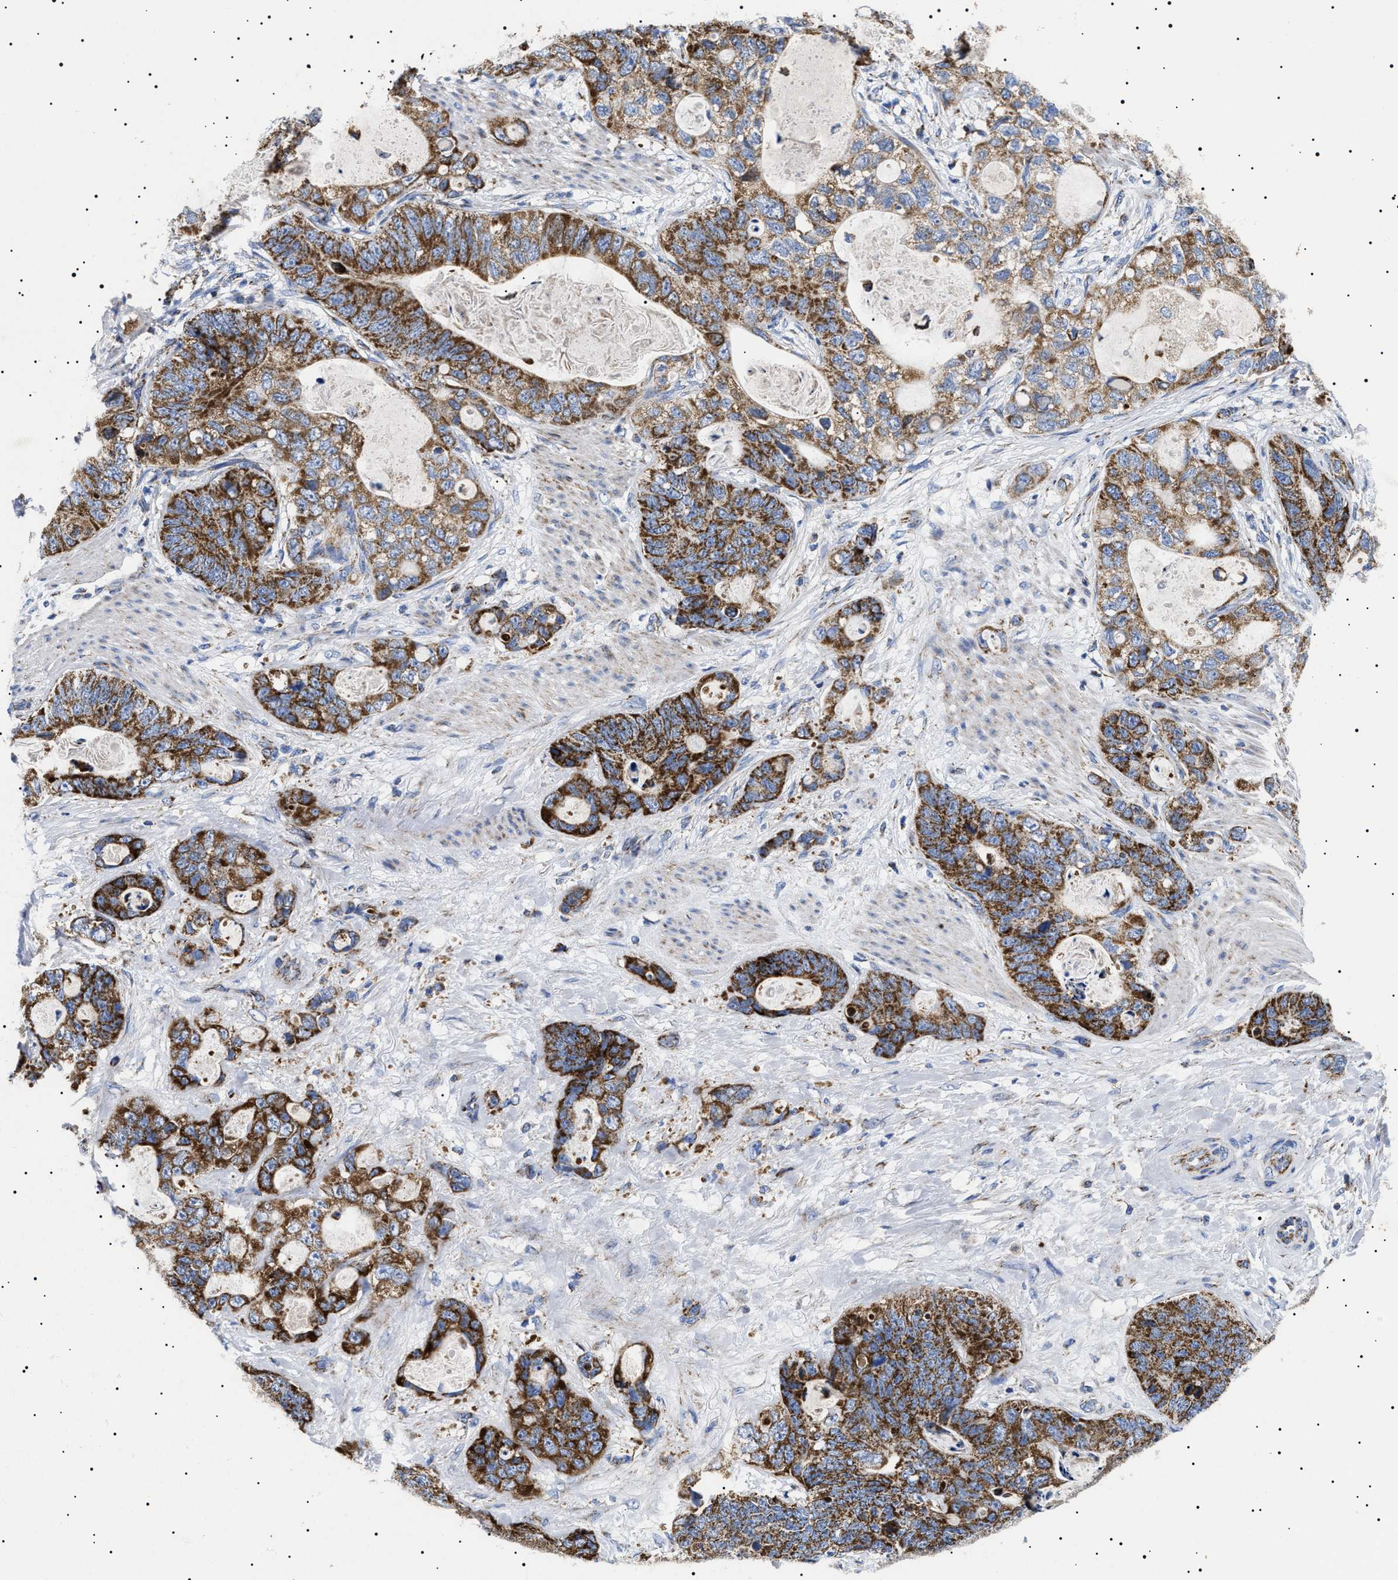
{"staining": {"intensity": "strong", "quantity": ">75%", "location": "cytoplasmic/membranous"}, "tissue": "stomach cancer", "cell_type": "Tumor cells", "image_type": "cancer", "snomed": [{"axis": "morphology", "description": "Normal tissue, NOS"}, {"axis": "morphology", "description": "Adenocarcinoma, NOS"}, {"axis": "topography", "description": "Stomach"}], "caption": "There is high levels of strong cytoplasmic/membranous staining in tumor cells of stomach cancer (adenocarcinoma), as demonstrated by immunohistochemical staining (brown color).", "gene": "CHRDL2", "patient": {"sex": "female", "age": 89}}